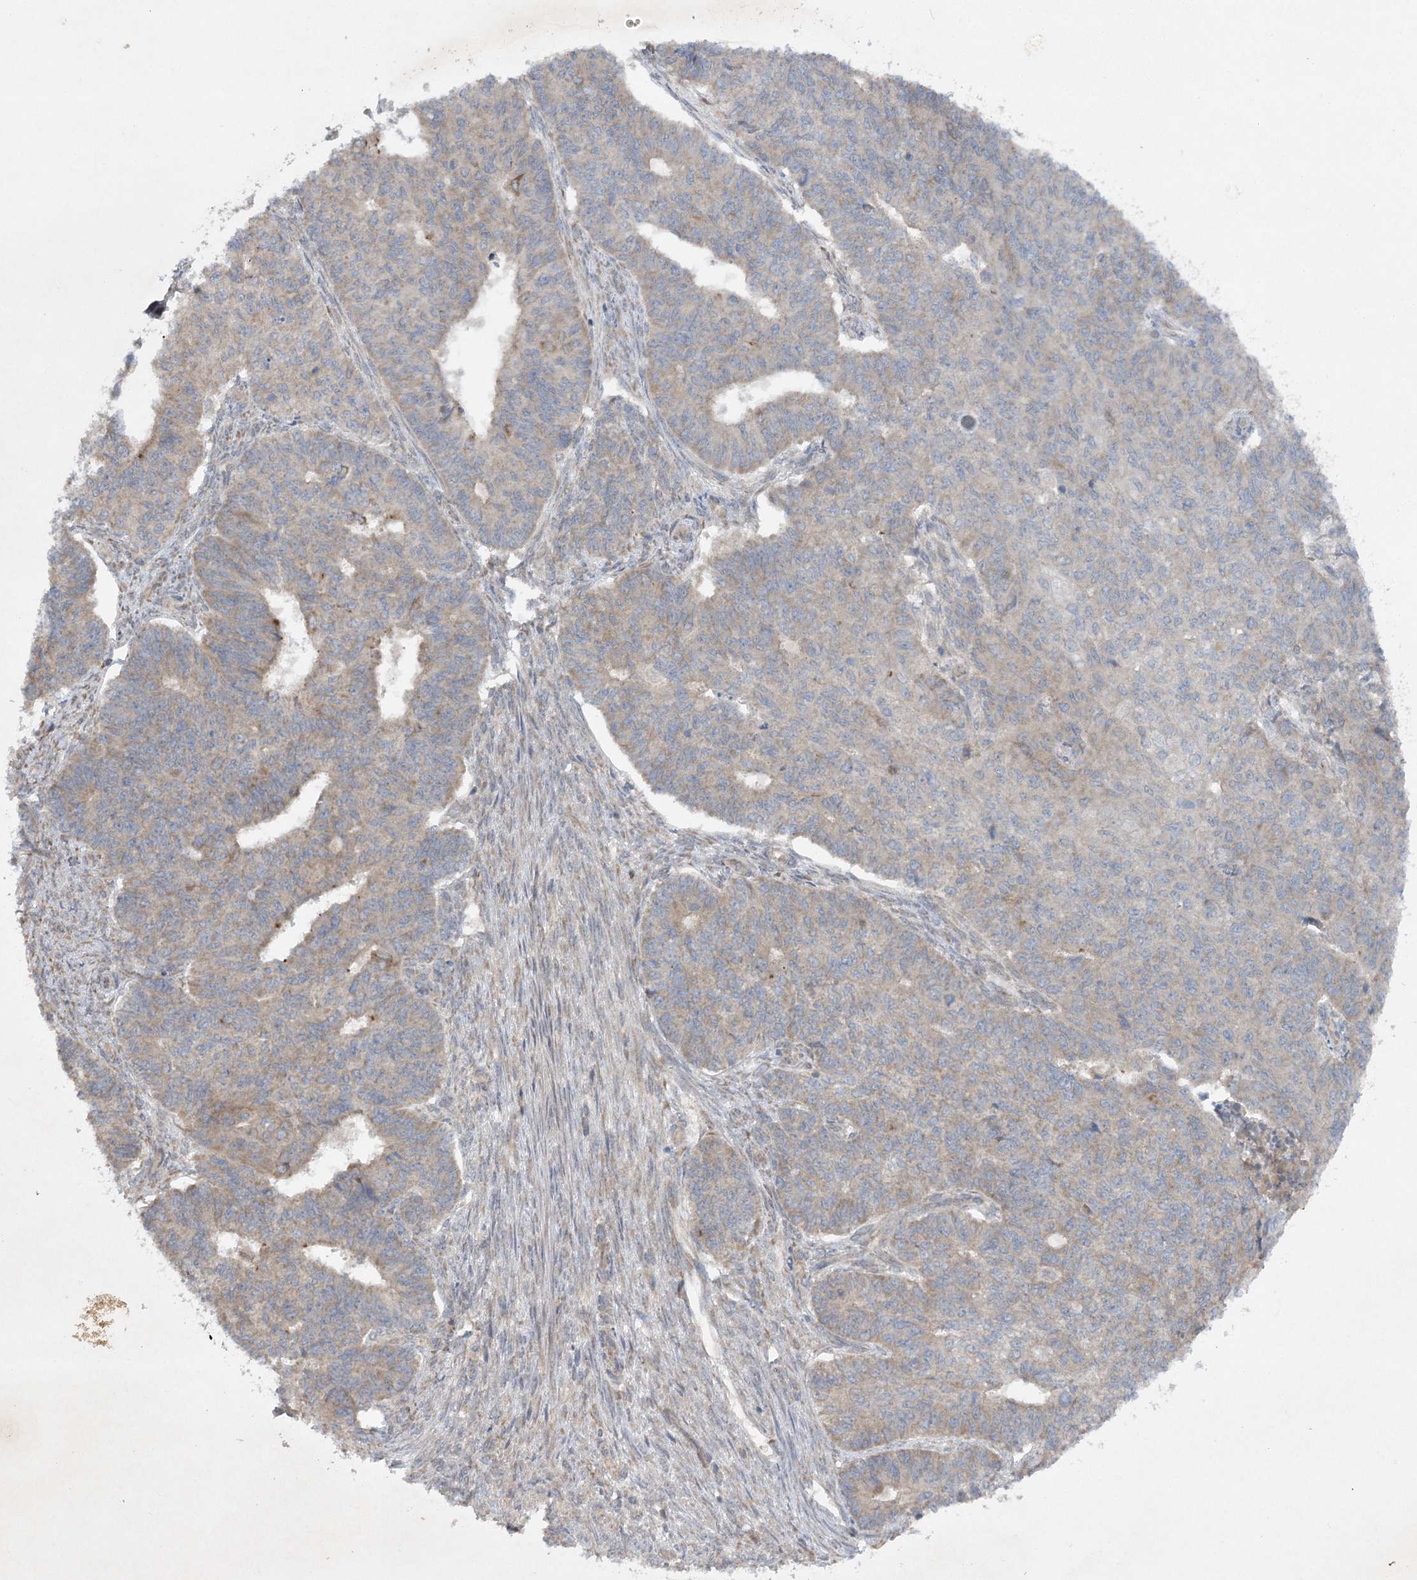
{"staining": {"intensity": "weak", "quantity": "25%-75%", "location": "cytoplasmic/membranous"}, "tissue": "endometrial cancer", "cell_type": "Tumor cells", "image_type": "cancer", "snomed": [{"axis": "morphology", "description": "Adenocarcinoma, NOS"}, {"axis": "topography", "description": "Endometrium"}], "caption": "Endometrial cancer tissue shows weak cytoplasmic/membranous staining in about 25%-75% of tumor cells, visualized by immunohistochemistry. (Brightfield microscopy of DAB IHC at high magnification).", "gene": "TRAF3IP1", "patient": {"sex": "female", "age": 32}}